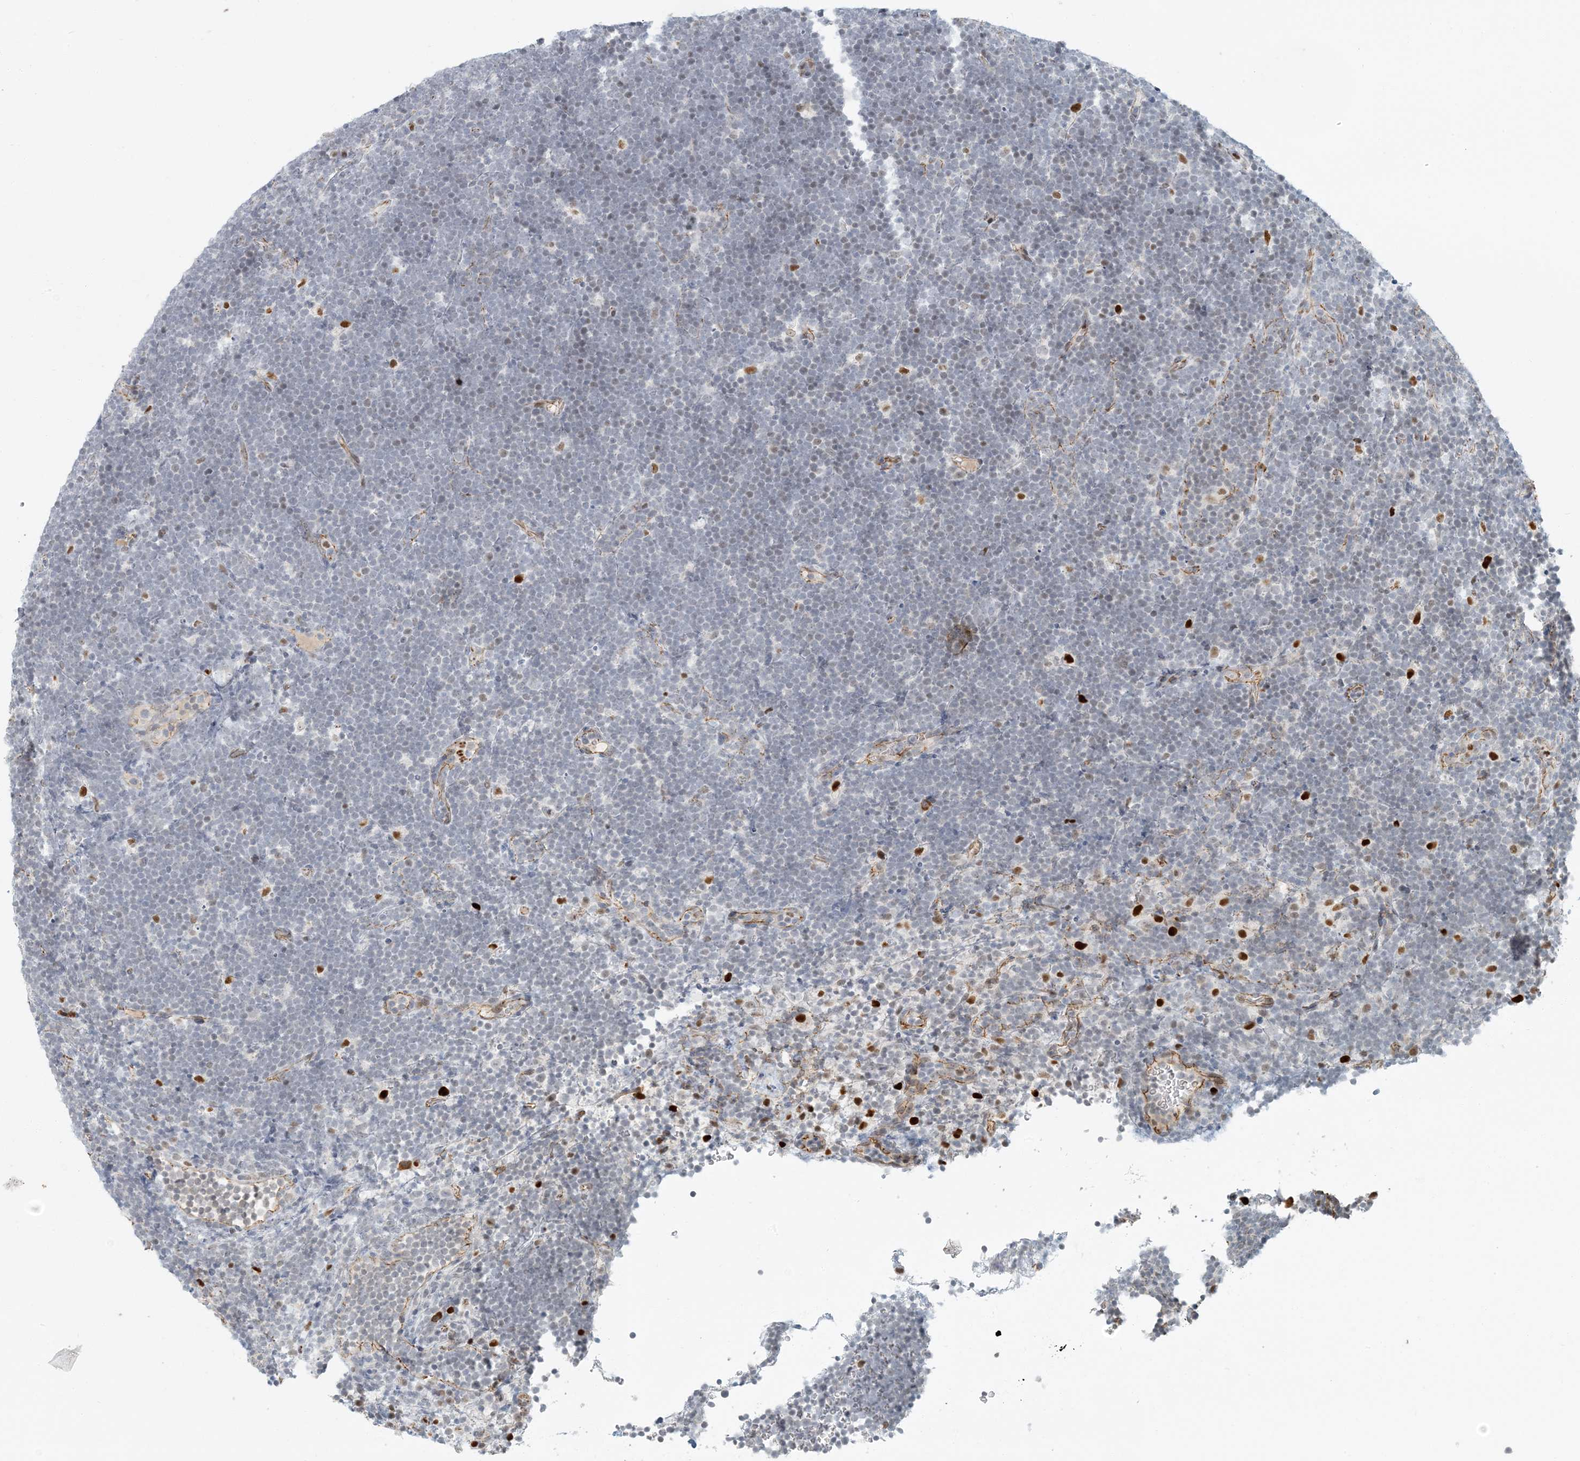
{"staining": {"intensity": "negative", "quantity": "none", "location": "none"}, "tissue": "lymphoma", "cell_type": "Tumor cells", "image_type": "cancer", "snomed": [{"axis": "morphology", "description": "Malignant lymphoma, non-Hodgkin's type, High grade"}, {"axis": "topography", "description": "Lymph node"}], "caption": "DAB (3,3'-diaminobenzidine) immunohistochemical staining of high-grade malignant lymphoma, non-Hodgkin's type demonstrates no significant positivity in tumor cells. (DAB (3,3'-diaminobenzidine) IHC, high magnification).", "gene": "AK9", "patient": {"sex": "male", "age": 13}}